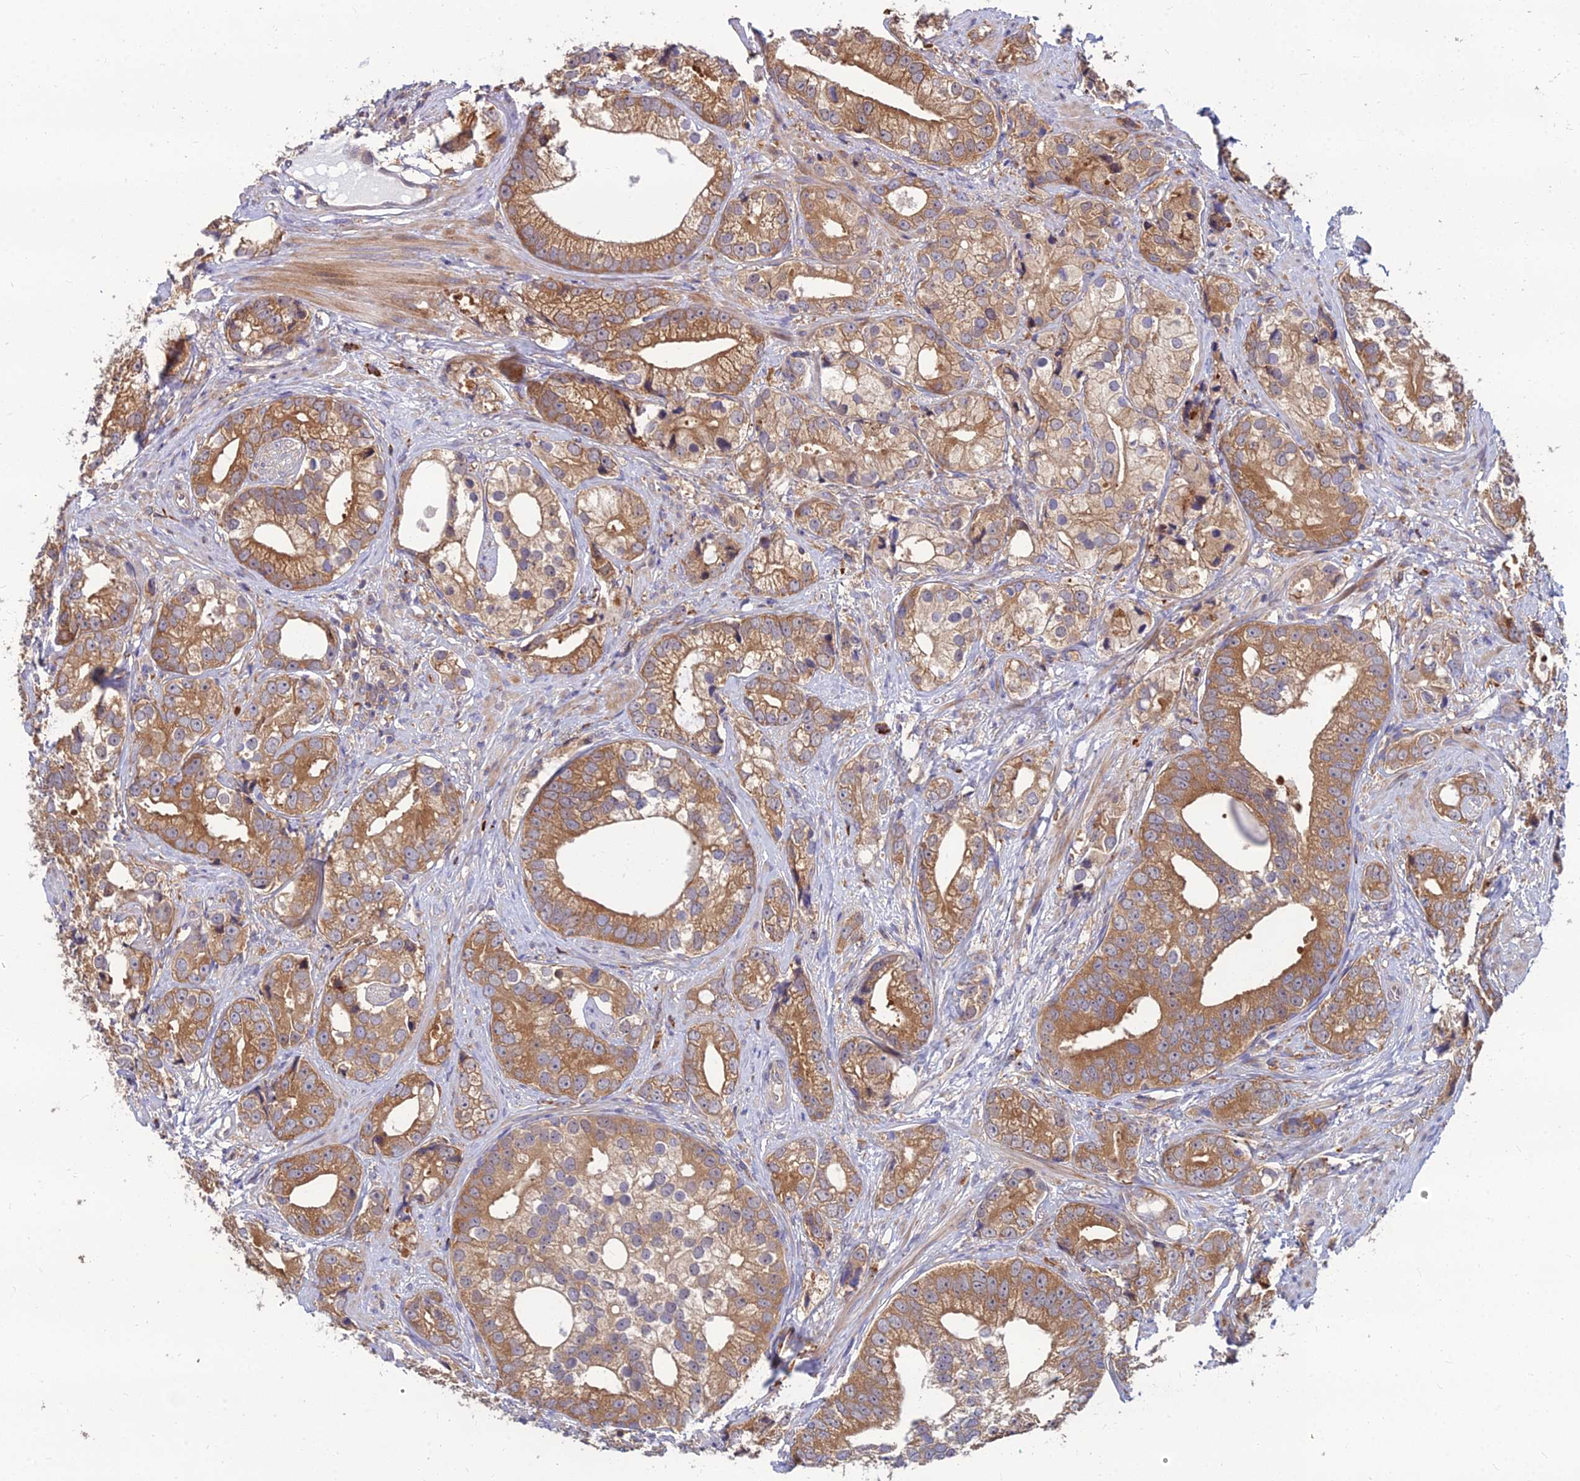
{"staining": {"intensity": "moderate", "quantity": ">75%", "location": "cytoplasmic/membranous"}, "tissue": "prostate cancer", "cell_type": "Tumor cells", "image_type": "cancer", "snomed": [{"axis": "morphology", "description": "Adenocarcinoma, High grade"}, {"axis": "topography", "description": "Prostate"}], "caption": "Immunohistochemical staining of human adenocarcinoma (high-grade) (prostate) displays moderate cytoplasmic/membranous protein staining in about >75% of tumor cells.", "gene": "CCT6B", "patient": {"sex": "male", "age": 75}}